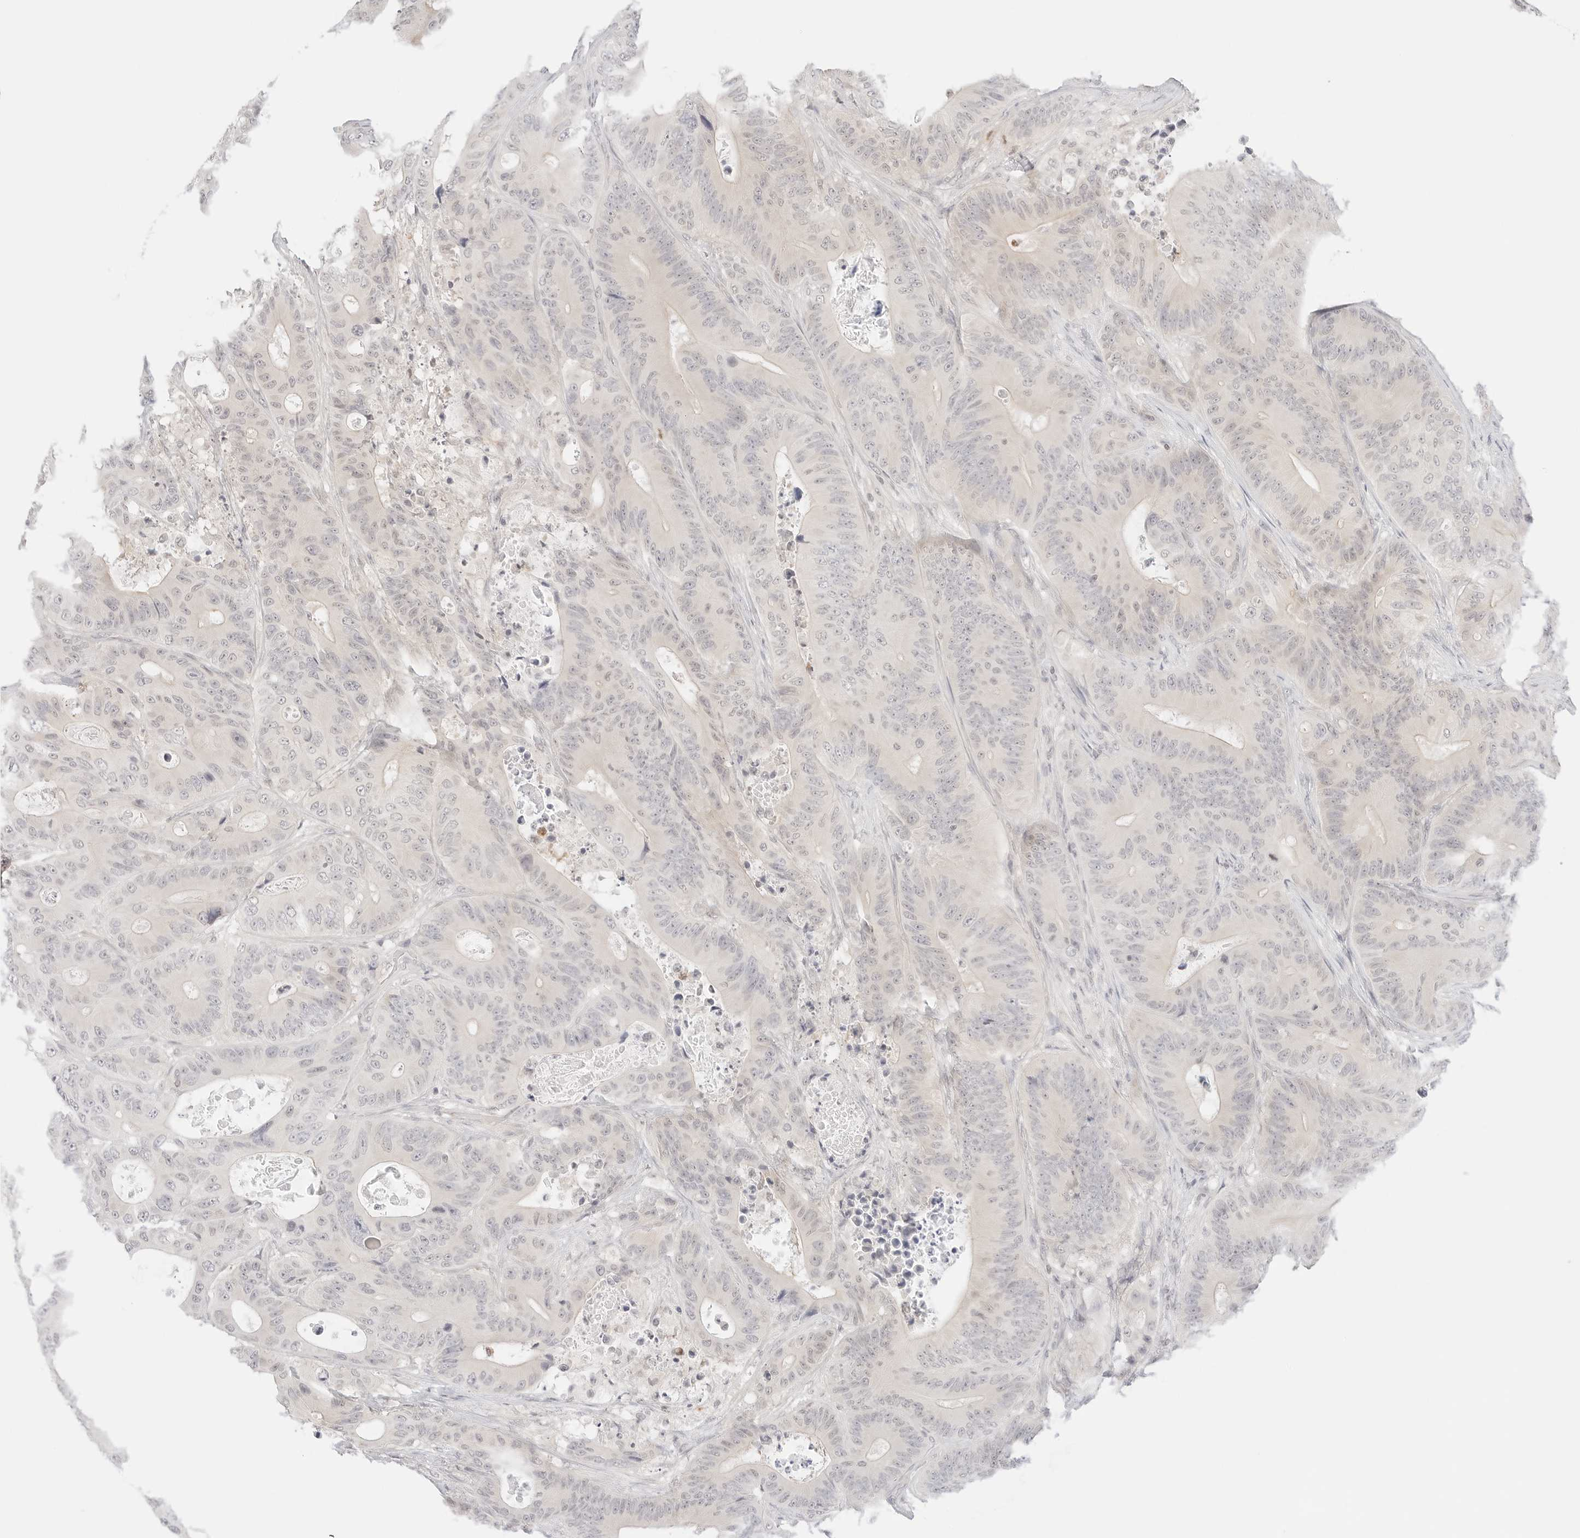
{"staining": {"intensity": "negative", "quantity": "none", "location": "none"}, "tissue": "colorectal cancer", "cell_type": "Tumor cells", "image_type": "cancer", "snomed": [{"axis": "morphology", "description": "Adenocarcinoma, NOS"}, {"axis": "topography", "description": "Colon"}], "caption": "High power microscopy image of an IHC photomicrograph of colorectal cancer (adenocarcinoma), revealing no significant positivity in tumor cells.", "gene": "GNAS", "patient": {"sex": "male", "age": 83}}